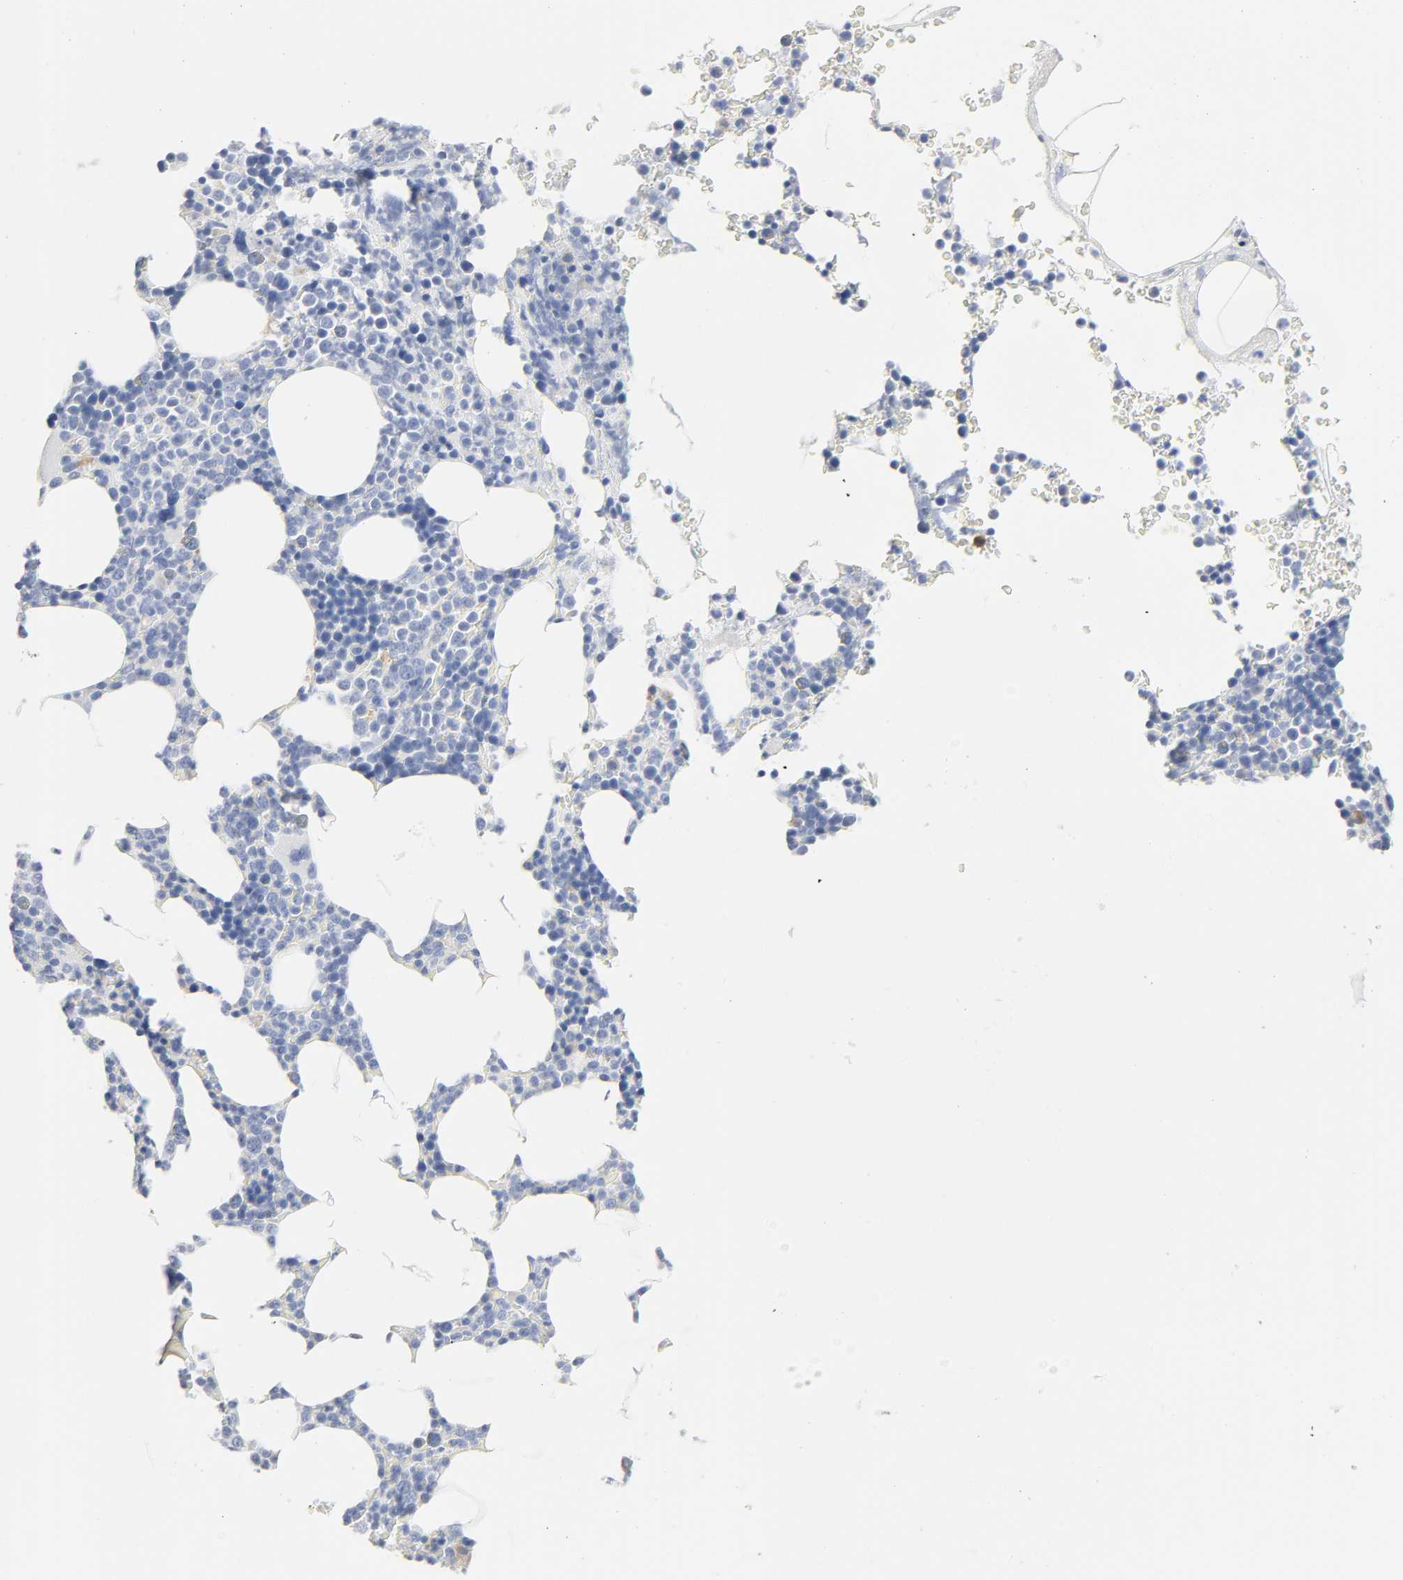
{"staining": {"intensity": "negative", "quantity": "none", "location": "none"}, "tissue": "bone marrow", "cell_type": "Hematopoietic cells", "image_type": "normal", "snomed": [{"axis": "morphology", "description": "Normal tissue, NOS"}, {"axis": "topography", "description": "Bone marrow"}], "caption": "Image shows no protein staining in hematopoietic cells of benign bone marrow. (DAB IHC with hematoxylin counter stain).", "gene": "ACP3", "patient": {"sex": "female", "age": 66}}